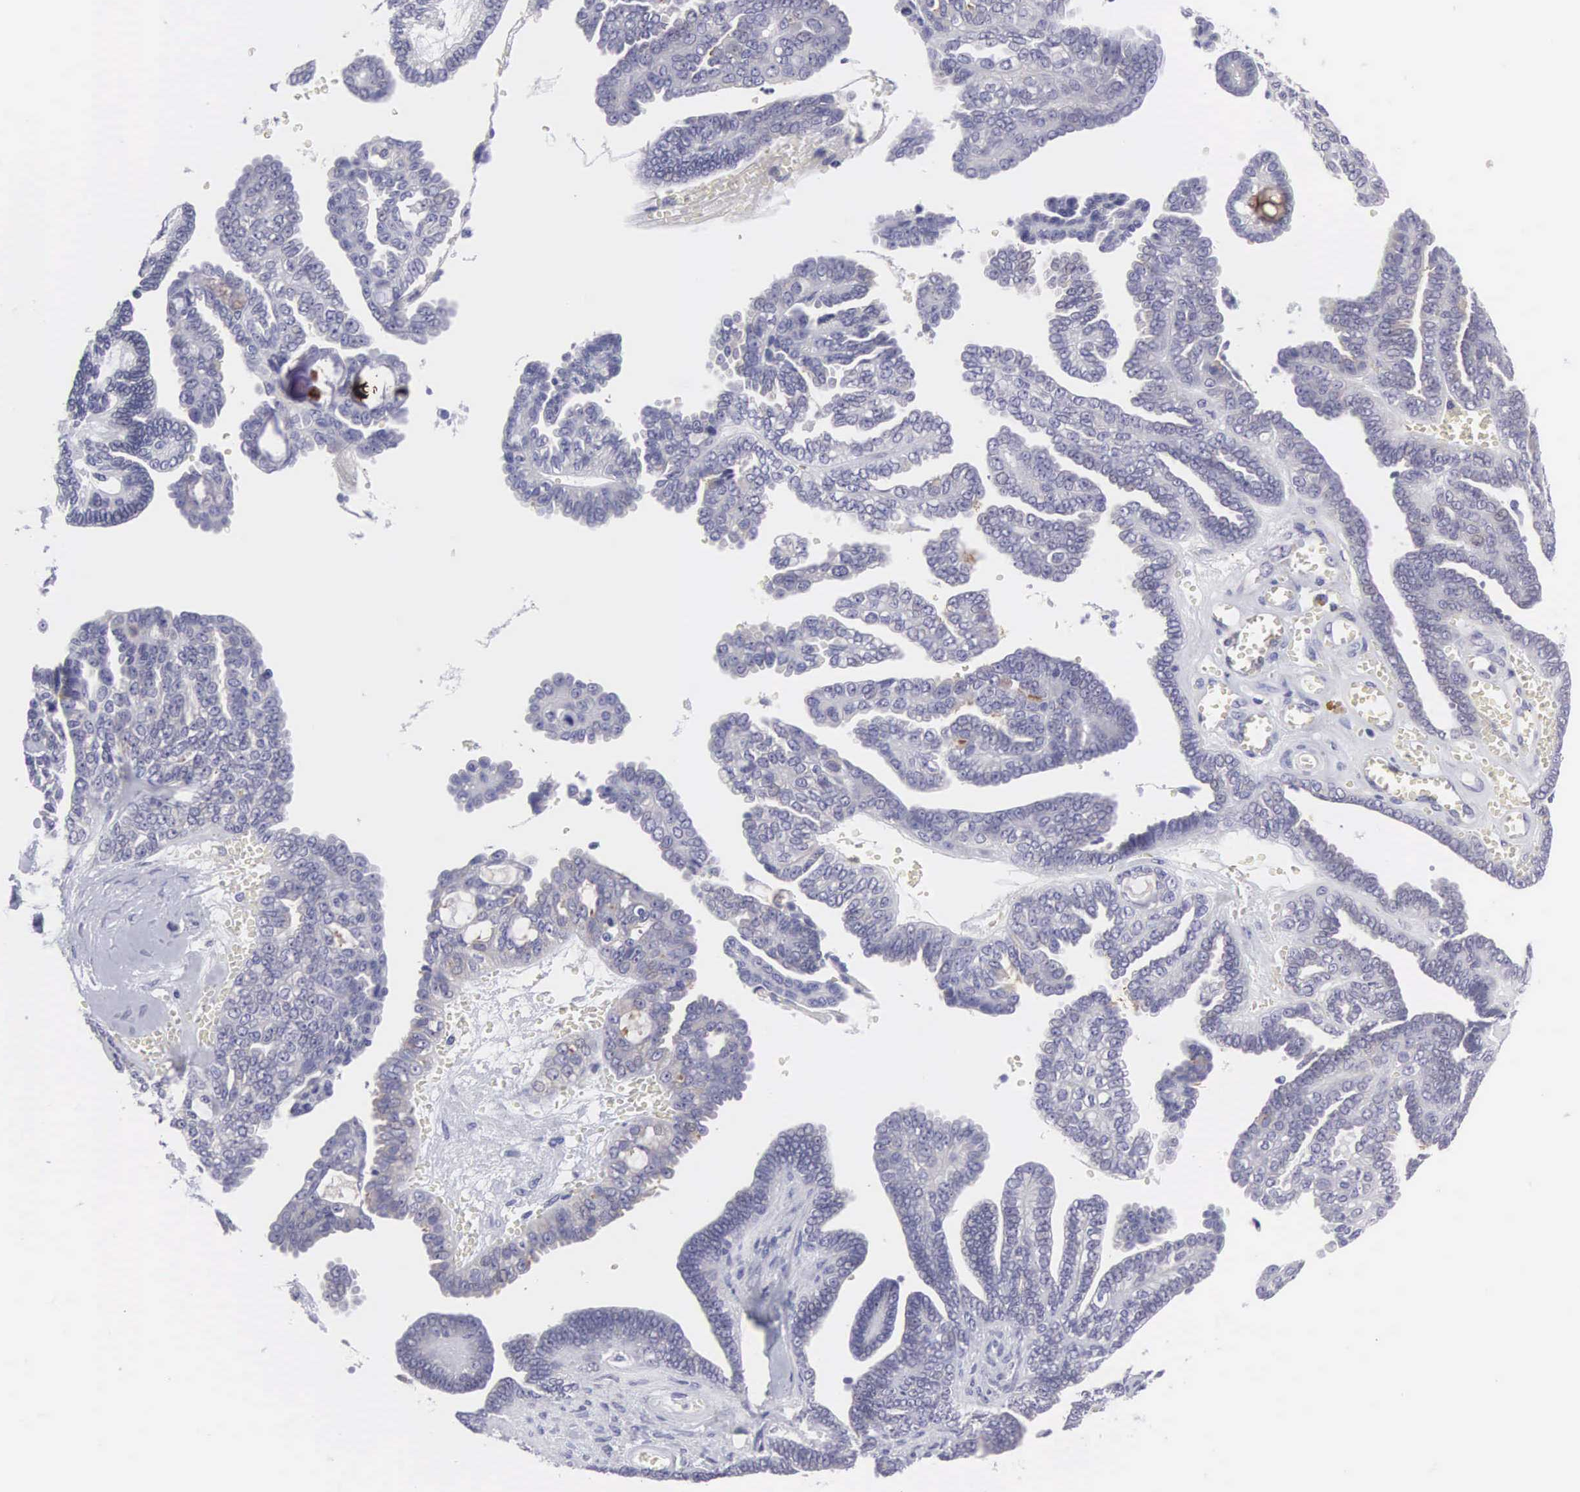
{"staining": {"intensity": "negative", "quantity": "none", "location": "none"}, "tissue": "ovarian cancer", "cell_type": "Tumor cells", "image_type": "cancer", "snomed": [{"axis": "morphology", "description": "Cystadenocarcinoma, serous, NOS"}, {"axis": "topography", "description": "Ovary"}], "caption": "This is an immunohistochemistry histopathology image of ovarian cancer. There is no staining in tumor cells.", "gene": "SLITRK4", "patient": {"sex": "female", "age": 71}}